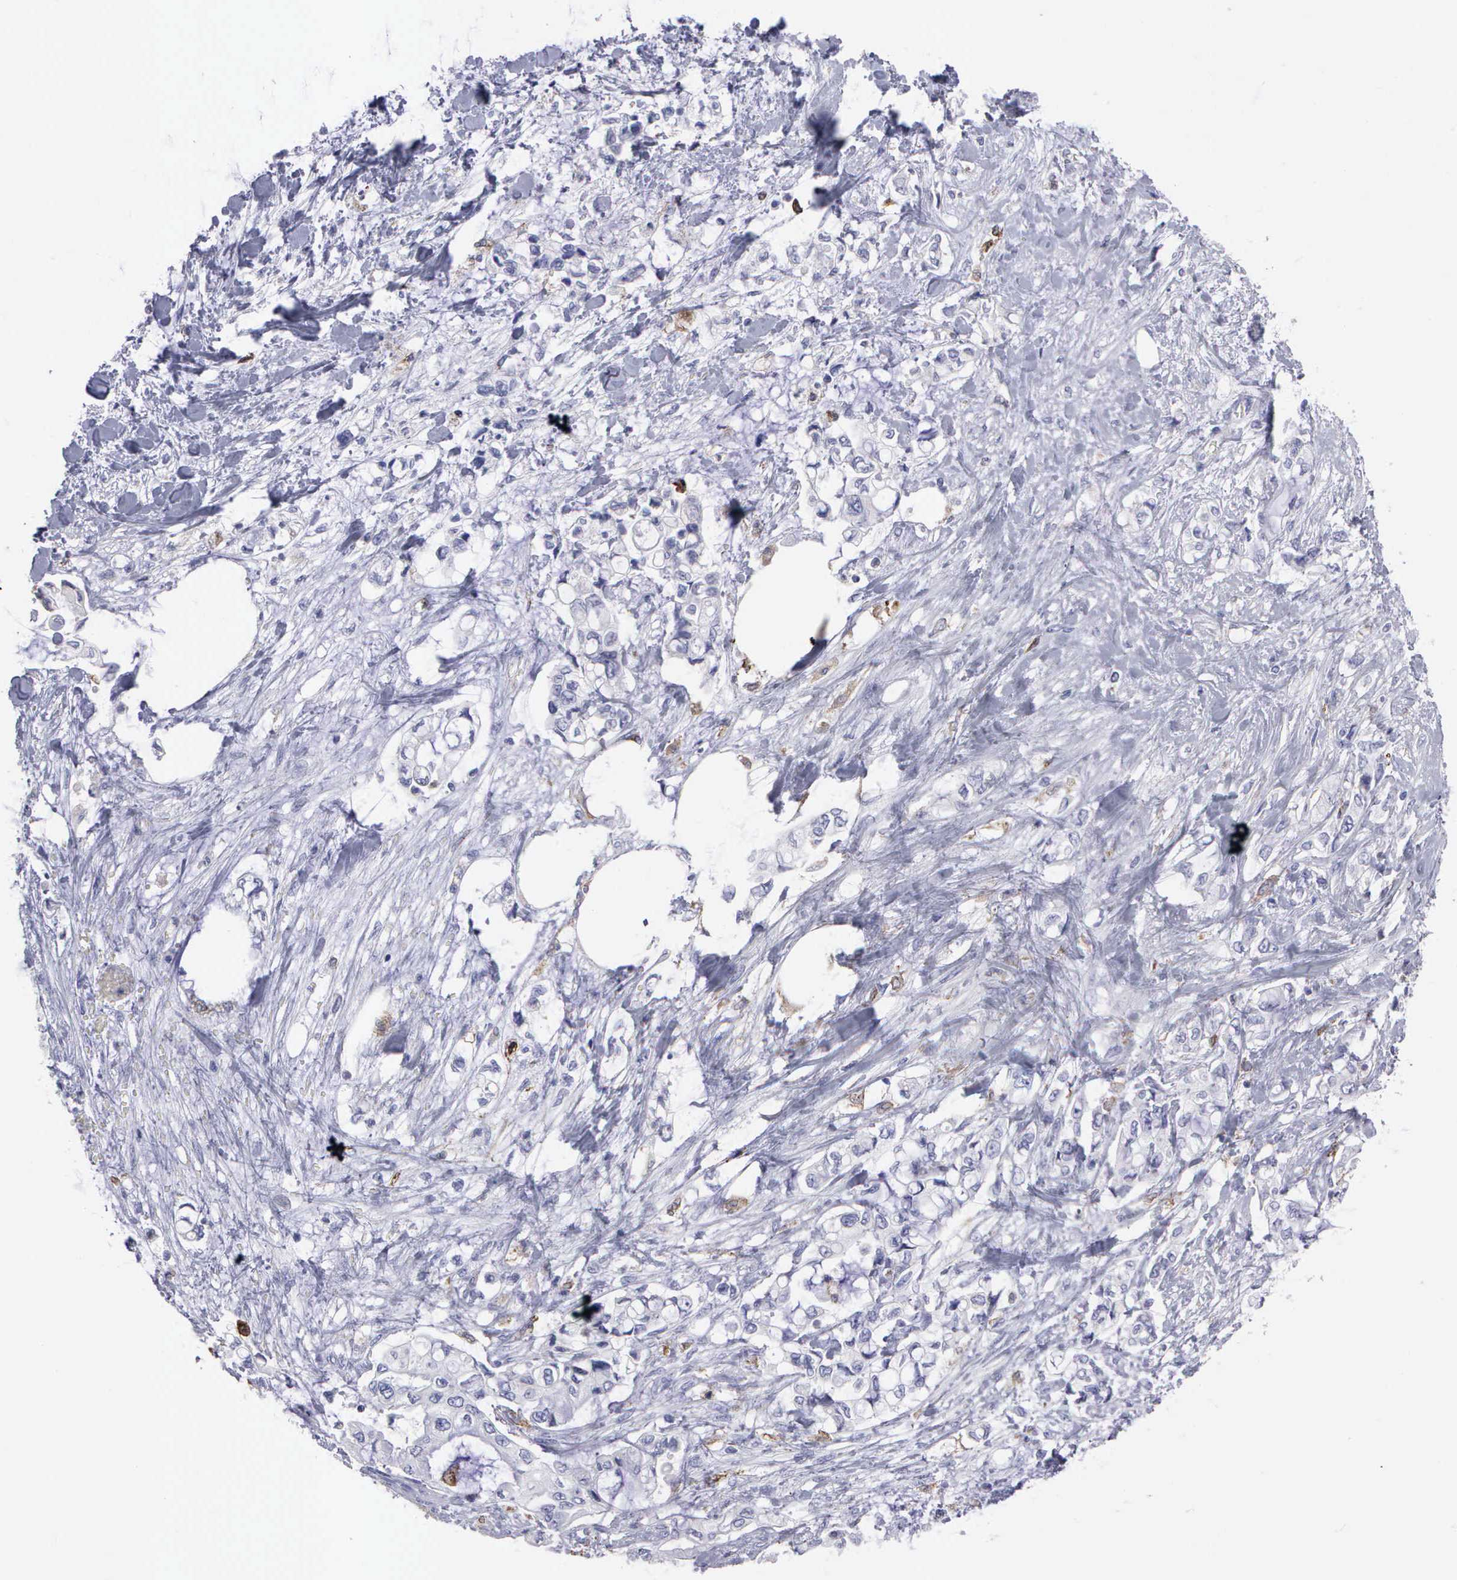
{"staining": {"intensity": "negative", "quantity": "none", "location": "none"}, "tissue": "pancreatic cancer", "cell_type": "Tumor cells", "image_type": "cancer", "snomed": [{"axis": "morphology", "description": "Adenocarcinoma, NOS"}, {"axis": "topography", "description": "Pancreas"}], "caption": "High power microscopy image of an IHC photomicrograph of pancreatic cancer, revealing no significant expression in tumor cells.", "gene": "TYRP1", "patient": {"sex": "female", "age": 70}}